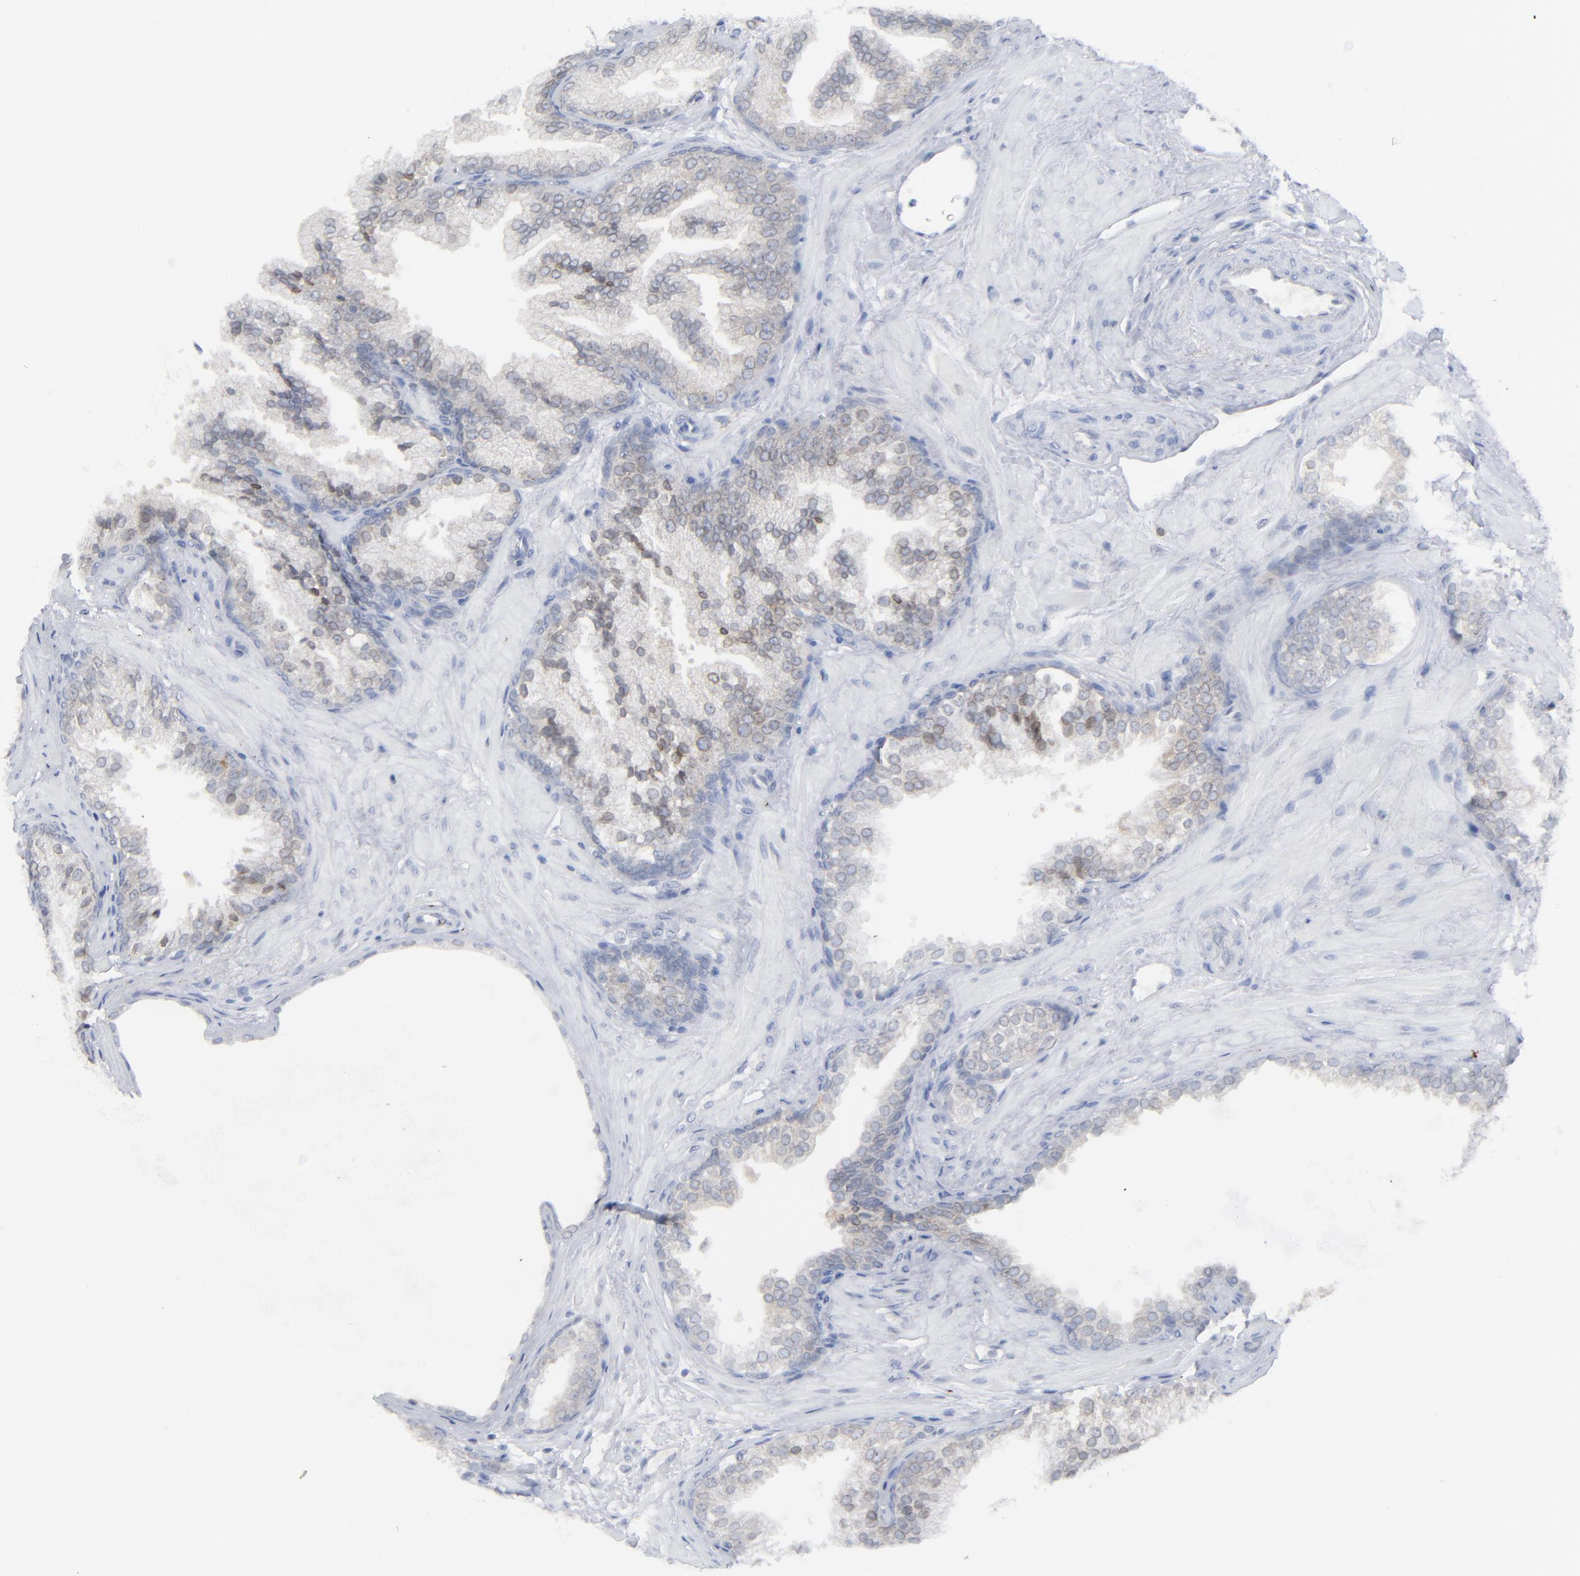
{"staining": {"intensity": "weak", "quantity": "25%-75%", "location": "cytoplasmic/membranous"}, "tissue": "prostate cancer", "cell_type": "Tumor cells", "image_type": "cancer", "snomed": [{"axis": "morphology", "description": "Adenocarcinoma, Low grade"}, {"axis": "topography", "description": "Prostate"}], "caption": "DAB immunohistochemical staining of prostate low-grade adenocarcinoma exhibits weak cytoplasmic/membranous protein positivity in about 25%-75% of tumor cells. Immunohistochemistry (ihc) stains the protein in brown and the nuclei are stained blue.", "gene": "NUP88", "patient": {"sex": "male", "age": 69}}